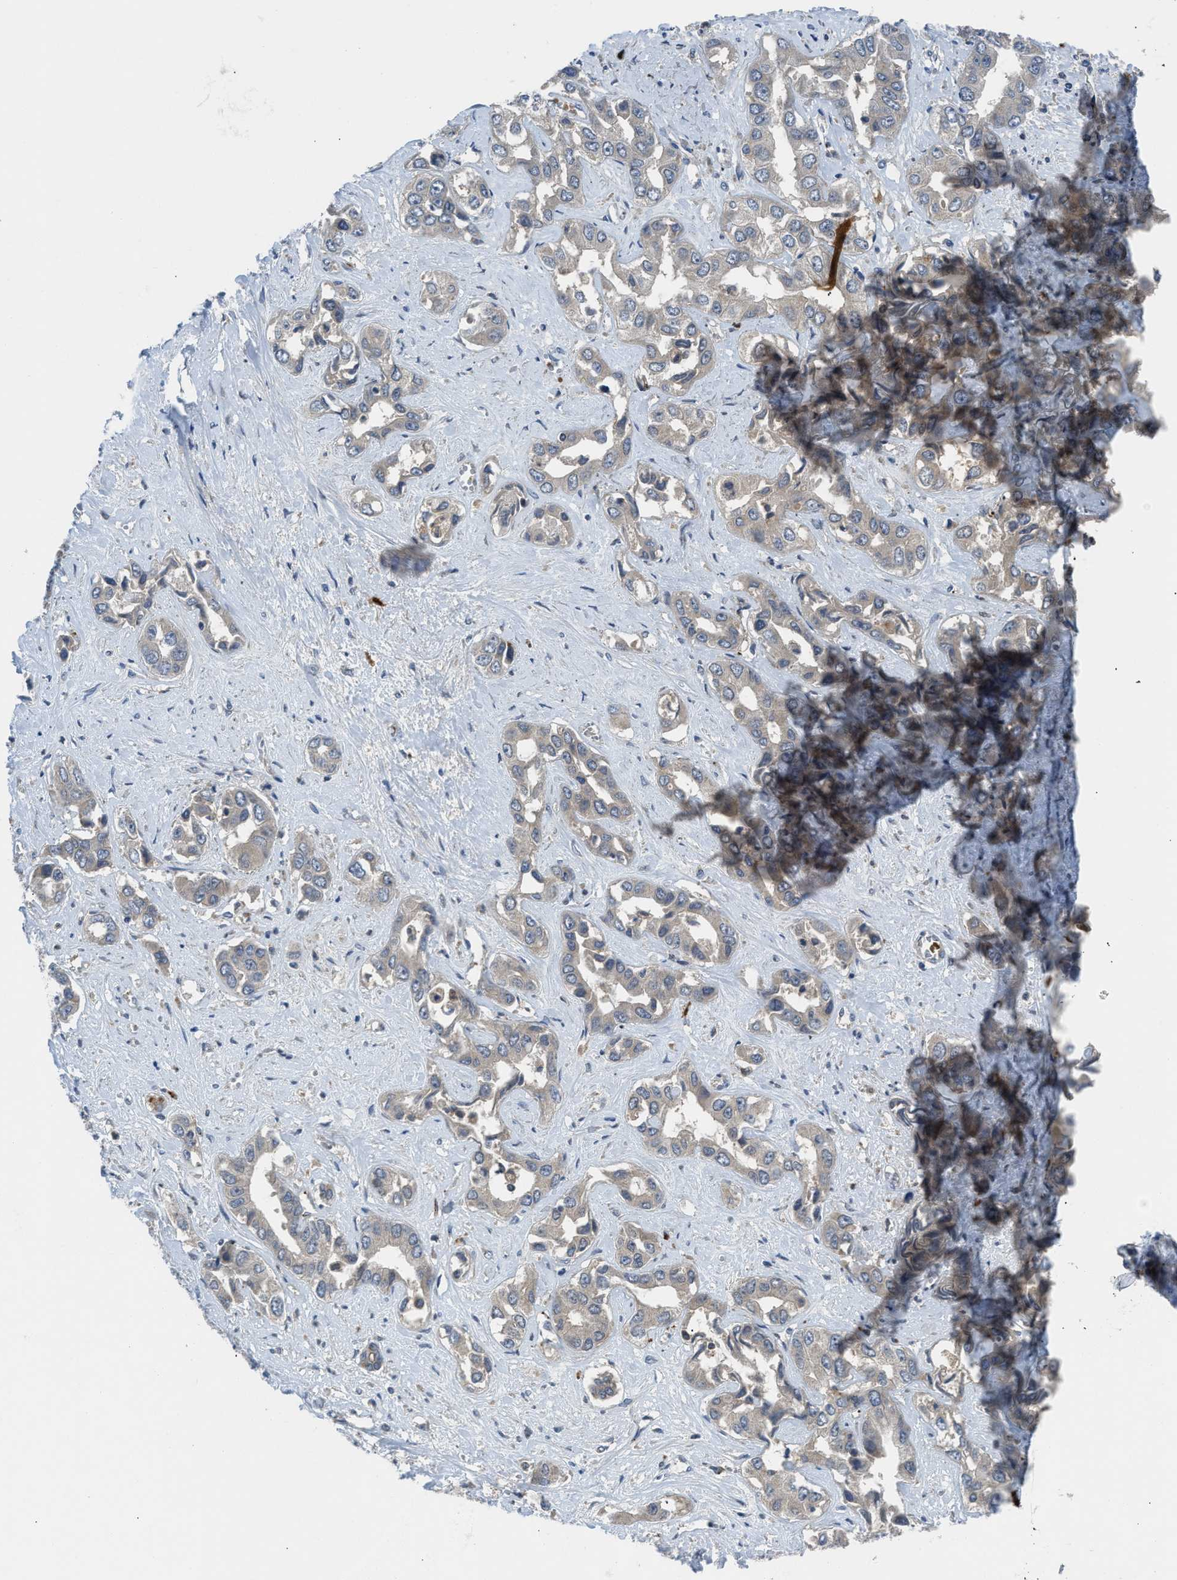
{"staining": {"intensity": "weak", "quantity": ">75%", "location": "cytoplasmic/membranous"}, "tissue": "liver cancer", "cell_type": "Tumor cells", "image_type": "cancer", "snomed": [{"axis": "morphology", "description": "Cholangiocarcinoma"}, {"axis": "topography", "description": "Liver"}], "caption": "Approximately >75% of tumor cells in liver cancer show weak cytoplasmic/membranous protein staining as visualized by brown immunohistochemical staining.", "gene": "PDE7A", "patient": {"sex": "female", "age": 52}}